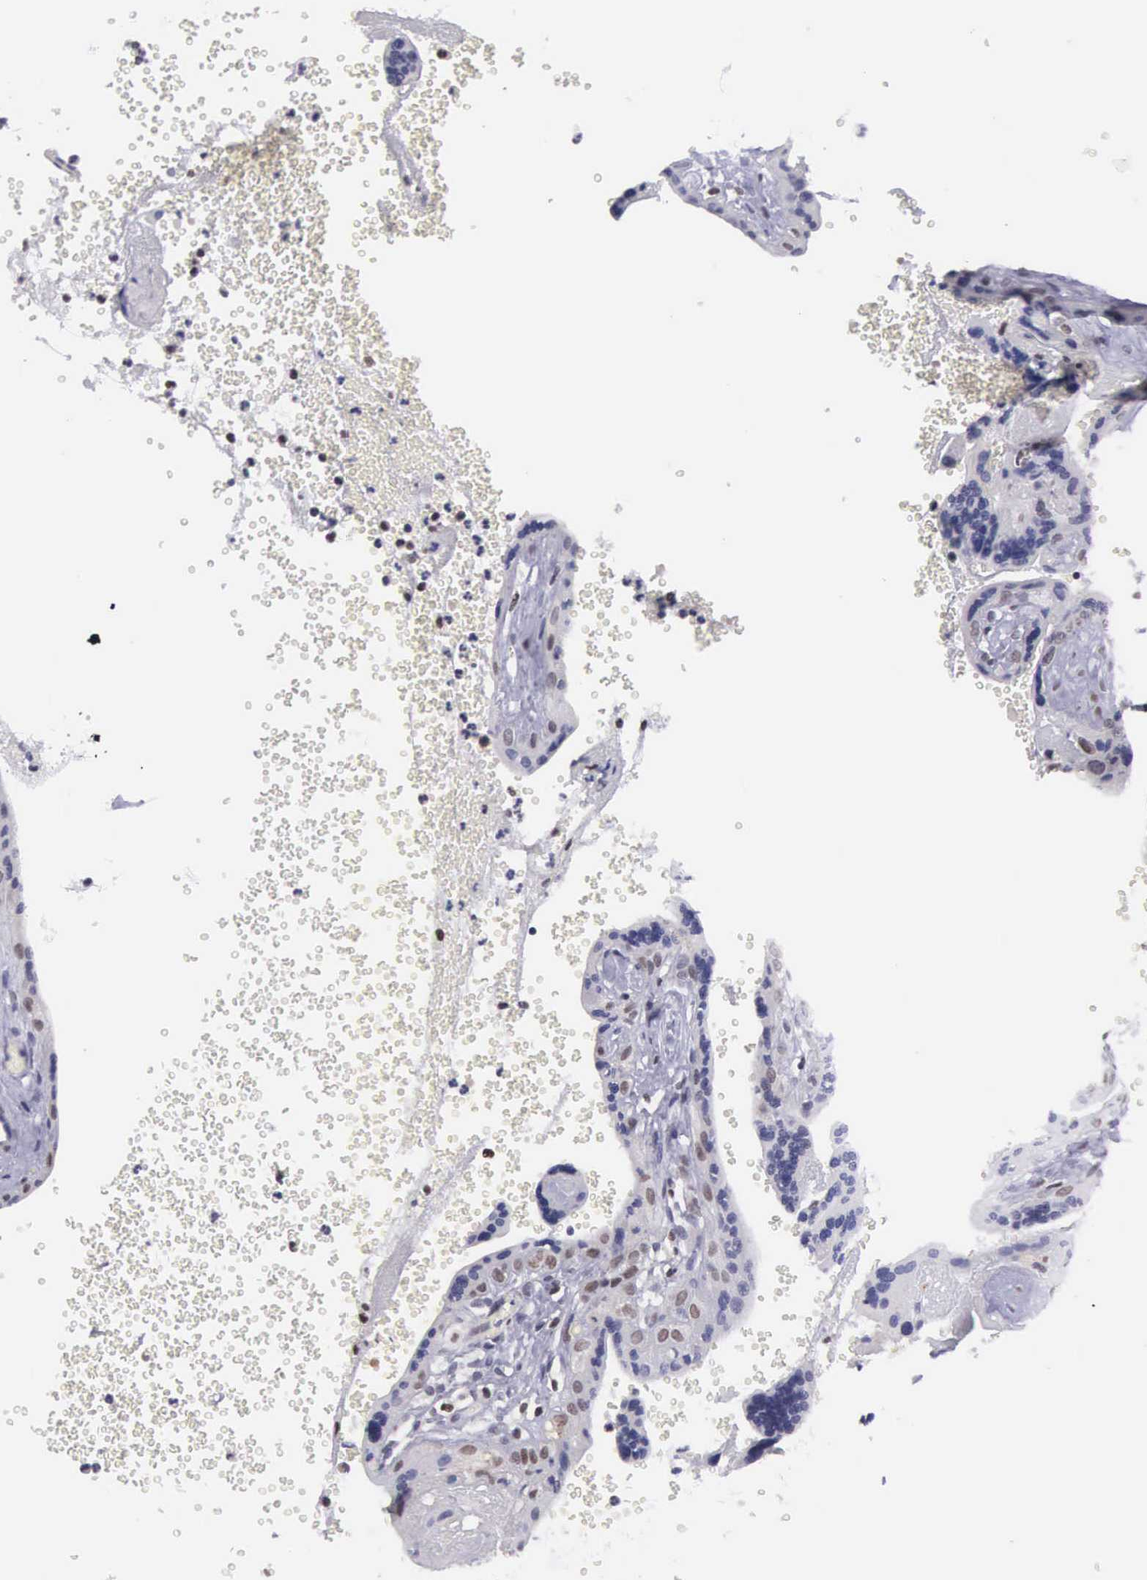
{"staining": {"intensity": "moderate", "quantity": ">75%", "location": "nuclear"}, "tissue": "placenta", "cell_type": "Decidual cells", "image_type": "normal", "snomed": [{"axis": "morphology", "description": "Normal tissue, NOS"}, {"axis": "topography", "description": "Placenta"}], "caption": "Immunohistochemical staining of benign placenta exhibits medium levels of moderate nuclear staining in approximately >75% of decidual cells.", "gene": "ETV6", "patient": {"sex": "female", "age": 24}}